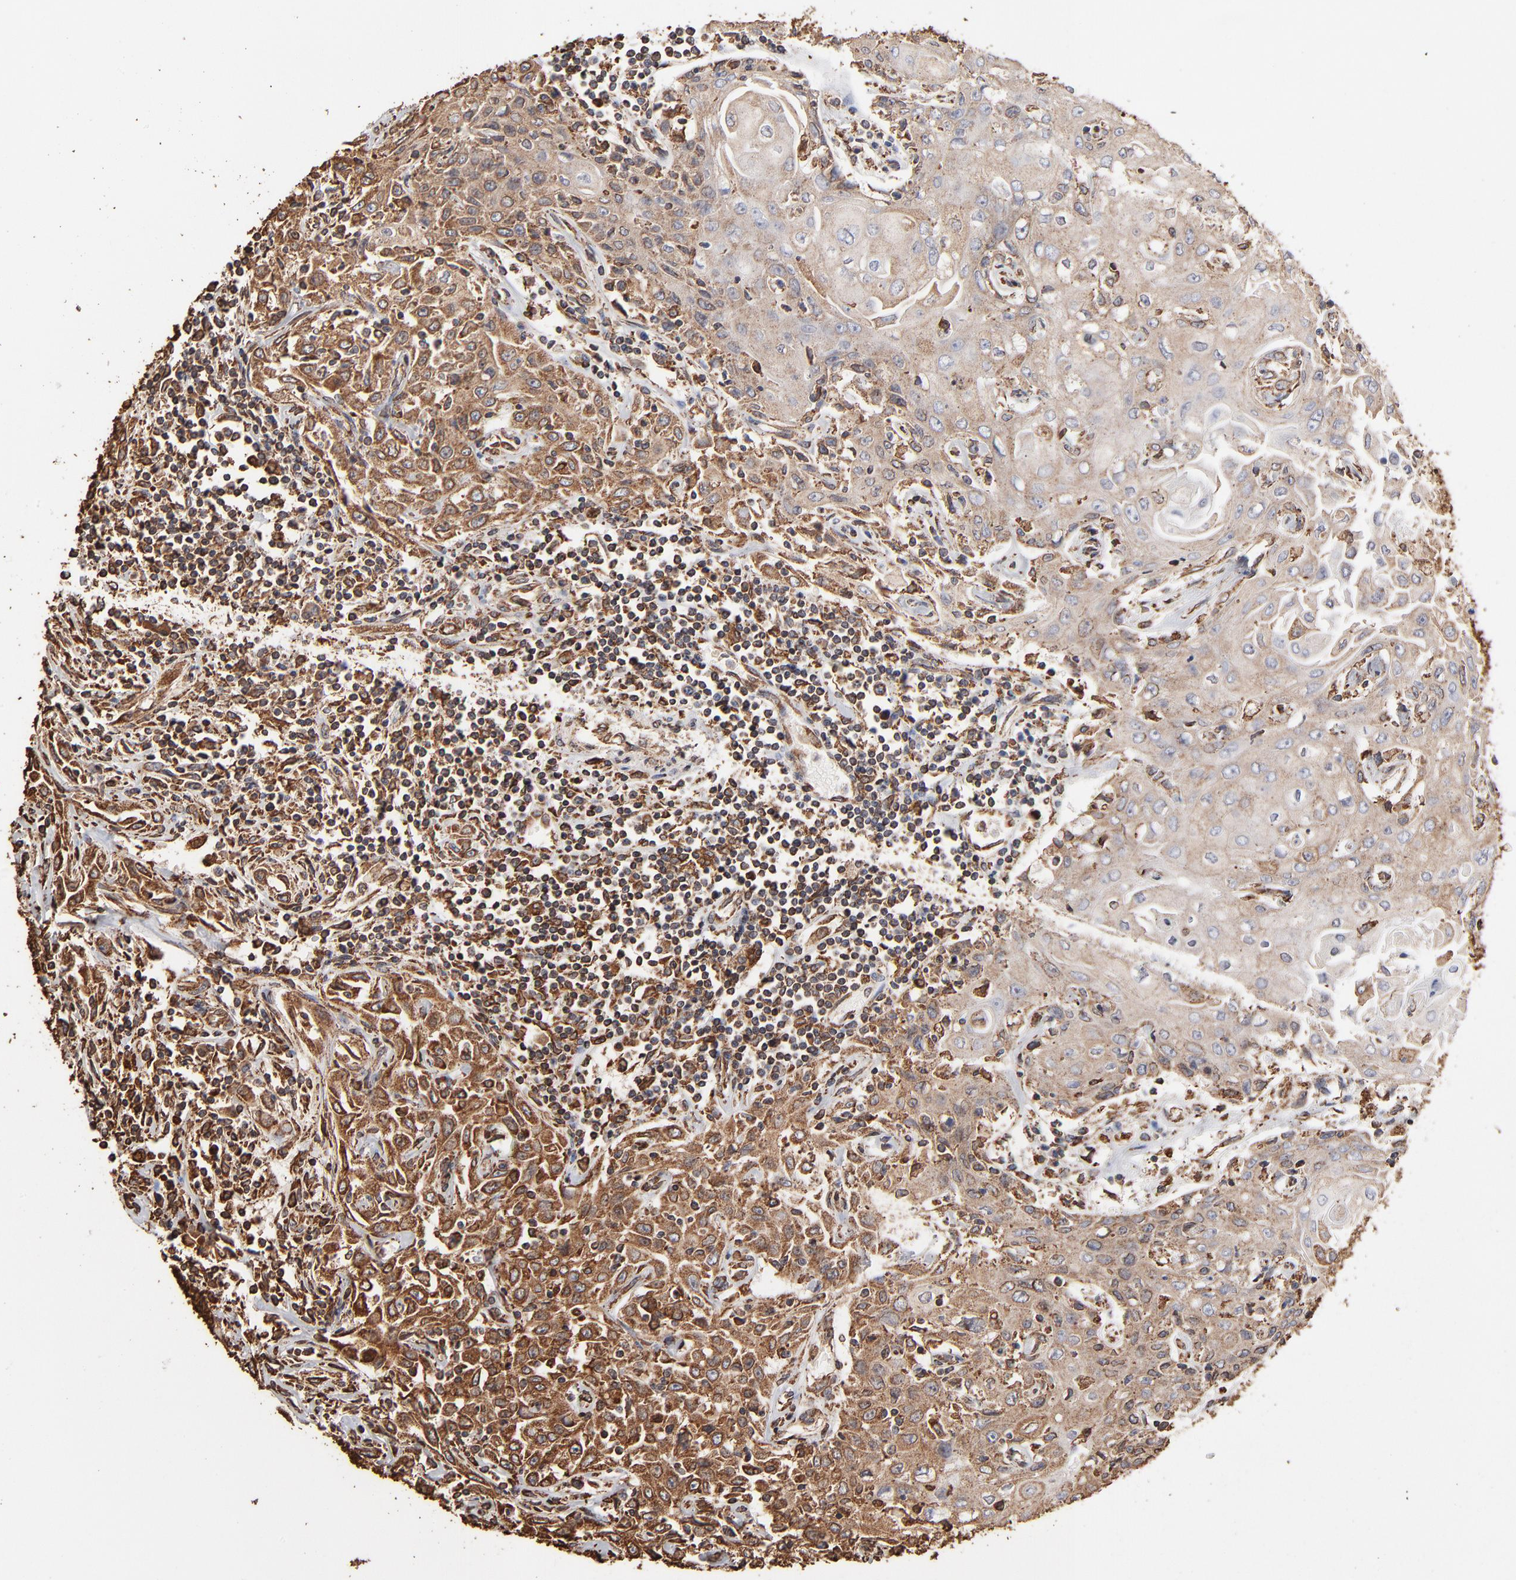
{"staining": {"intensity": "moderate", "quantity": ">75%", "location": "cytoplasmic/membranous"}, "tissue": "head and neck cancer", "cell_type": "Tumor cells", "image_type": "cancer", "snomed": [{"axis": "morphology", "description": "Squamous cell carcinoma, NOS"}, {"axis": "topography", "description": "Oral tissue"}, {"axis": "topography", "description": "Head-Neck"}], "caption": "Immunohistochemical staining of head and neck cancer (squamous cell carcinoma) reveals medium levels of moderate cytoplasmic/membranous protein staining in about >75% of tumor cells.", "gene": "PDIA3", "patient": {"sex": "female", "age": 76}}